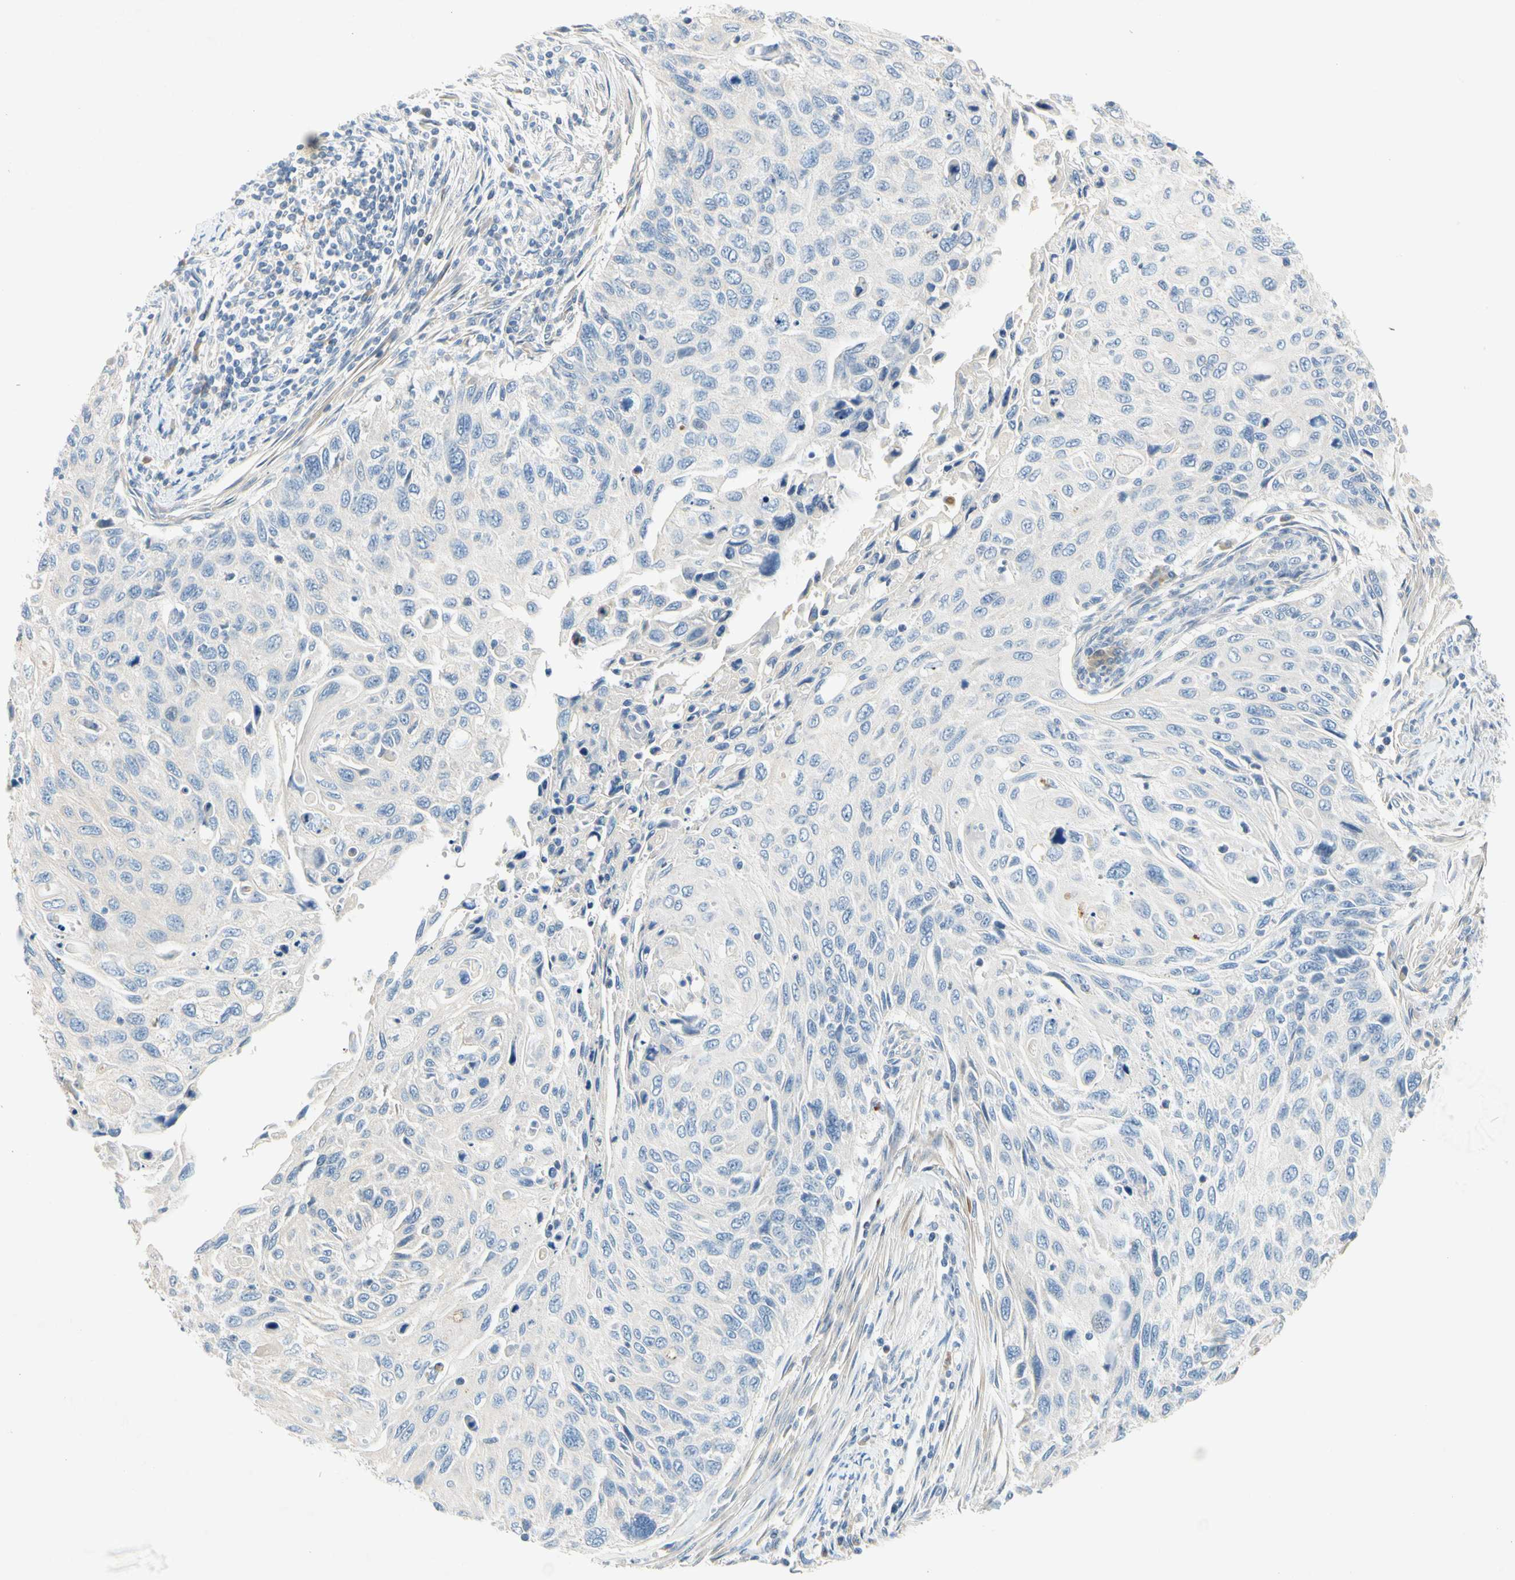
{"staining": {"intensity": "negative", "quantity": "none", "location": "none"}, "tissue": "cervical cancer", "cell_type": "Tumor cells", "image_type": "cancer", "snomed": [{"axis": "morphology", "description": "Squamous cell carcinoma, NOS"}, {"axis": "topography", "description": "Cervix"}], "caption": "Histopathology image shows no significant protein positivity in tumor cells of cervical cancer. (DAB immunohistochemistry, high magnification).", "gene": "CCM2L", "patient": {"sex": "female", "age": 70}}